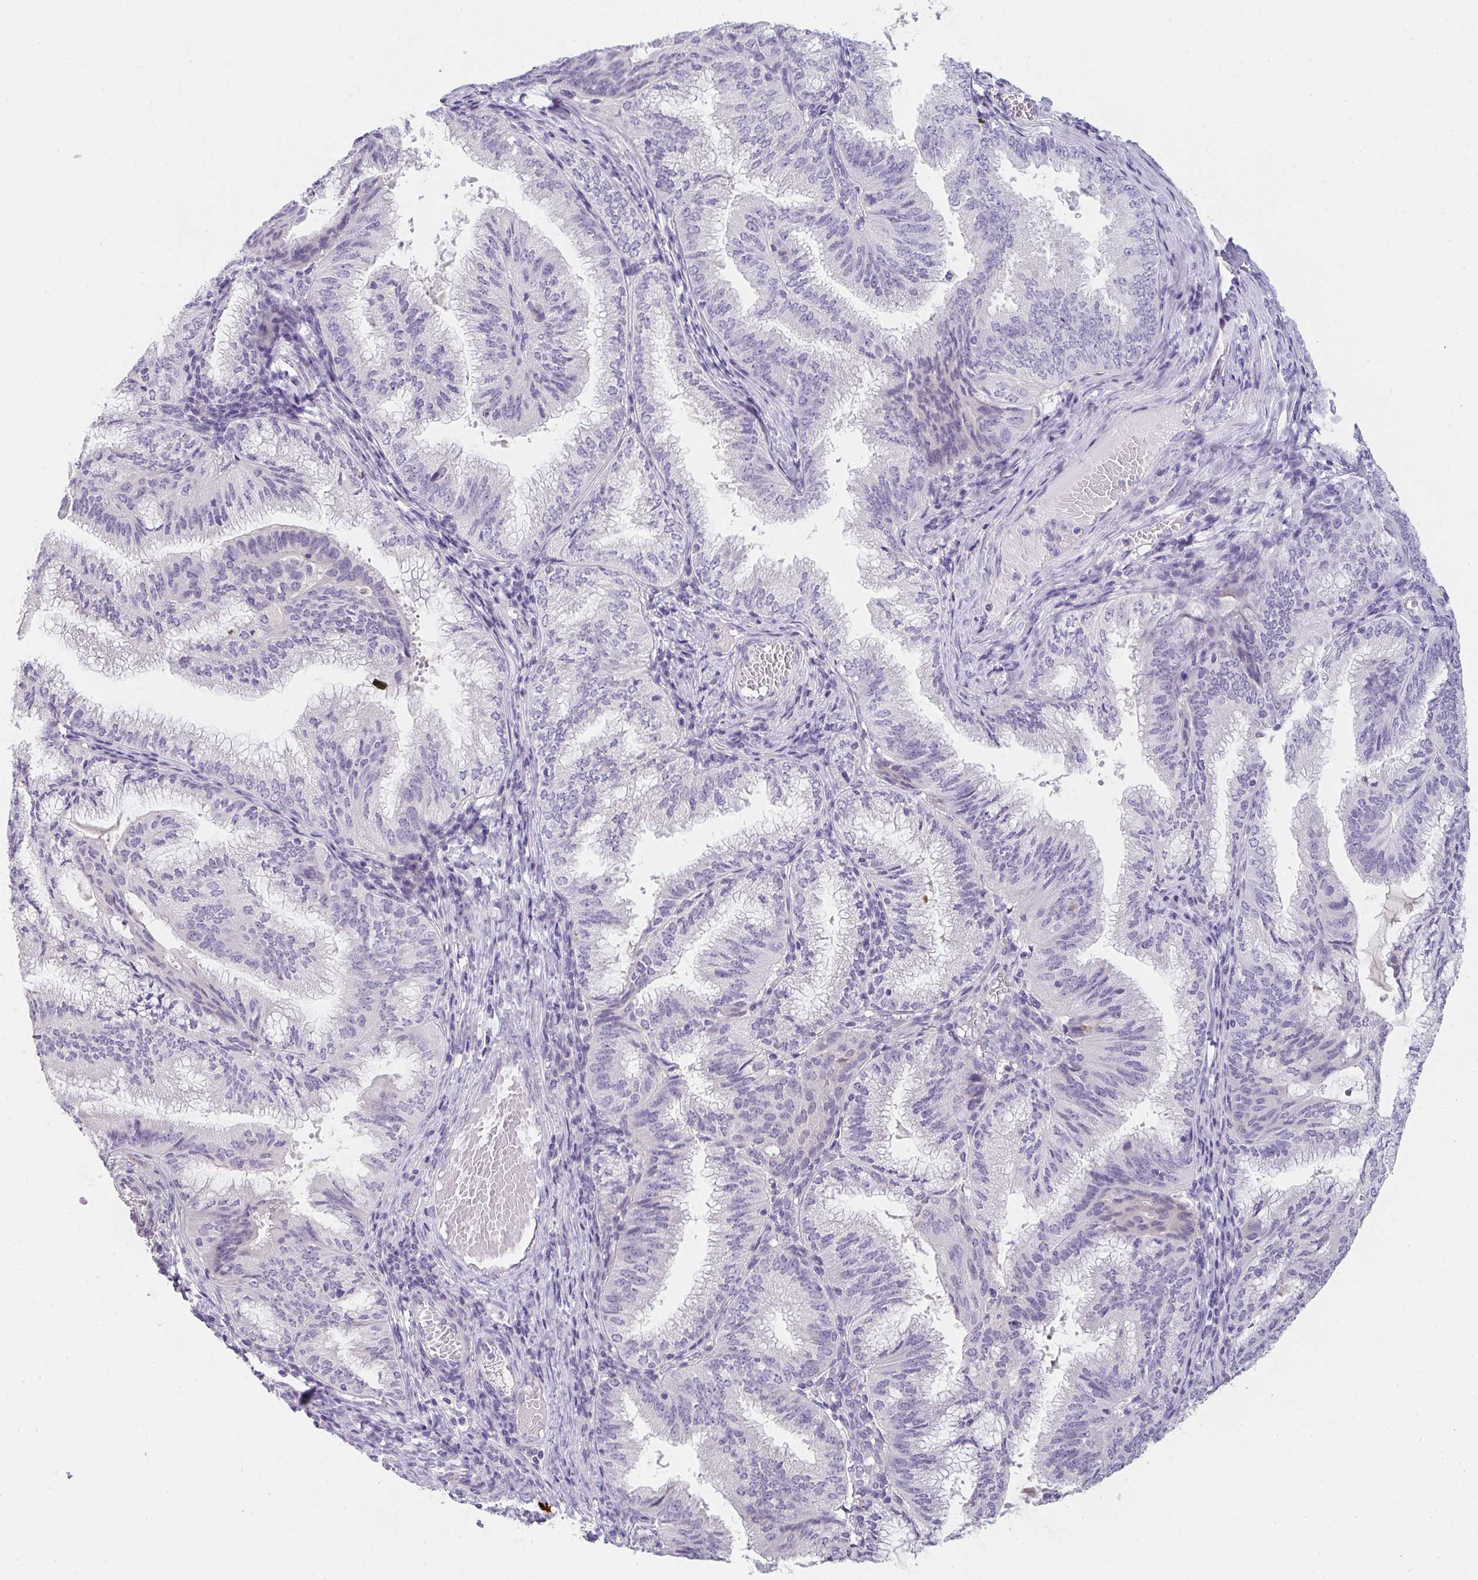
{"staining": {"intensity": "negative", "quantity": "none", "location": "none"}, "tissue": "endometrial cancer", "cell_type": "Tumor cells", "image_type": "cancer", "snomed": [{"axis": "morphology", "description": "Adenocarcinoma, NOS"}, {"axis": "topography", "description": "Endometrium"}], "caption": "This is an immunohistochemistry histopathology image of adenocarcinoma (endometrial). There is no positivity in tumor cells.", "gene": "C1QTNF8", "patient": {"sex": "female", "age": 49}}